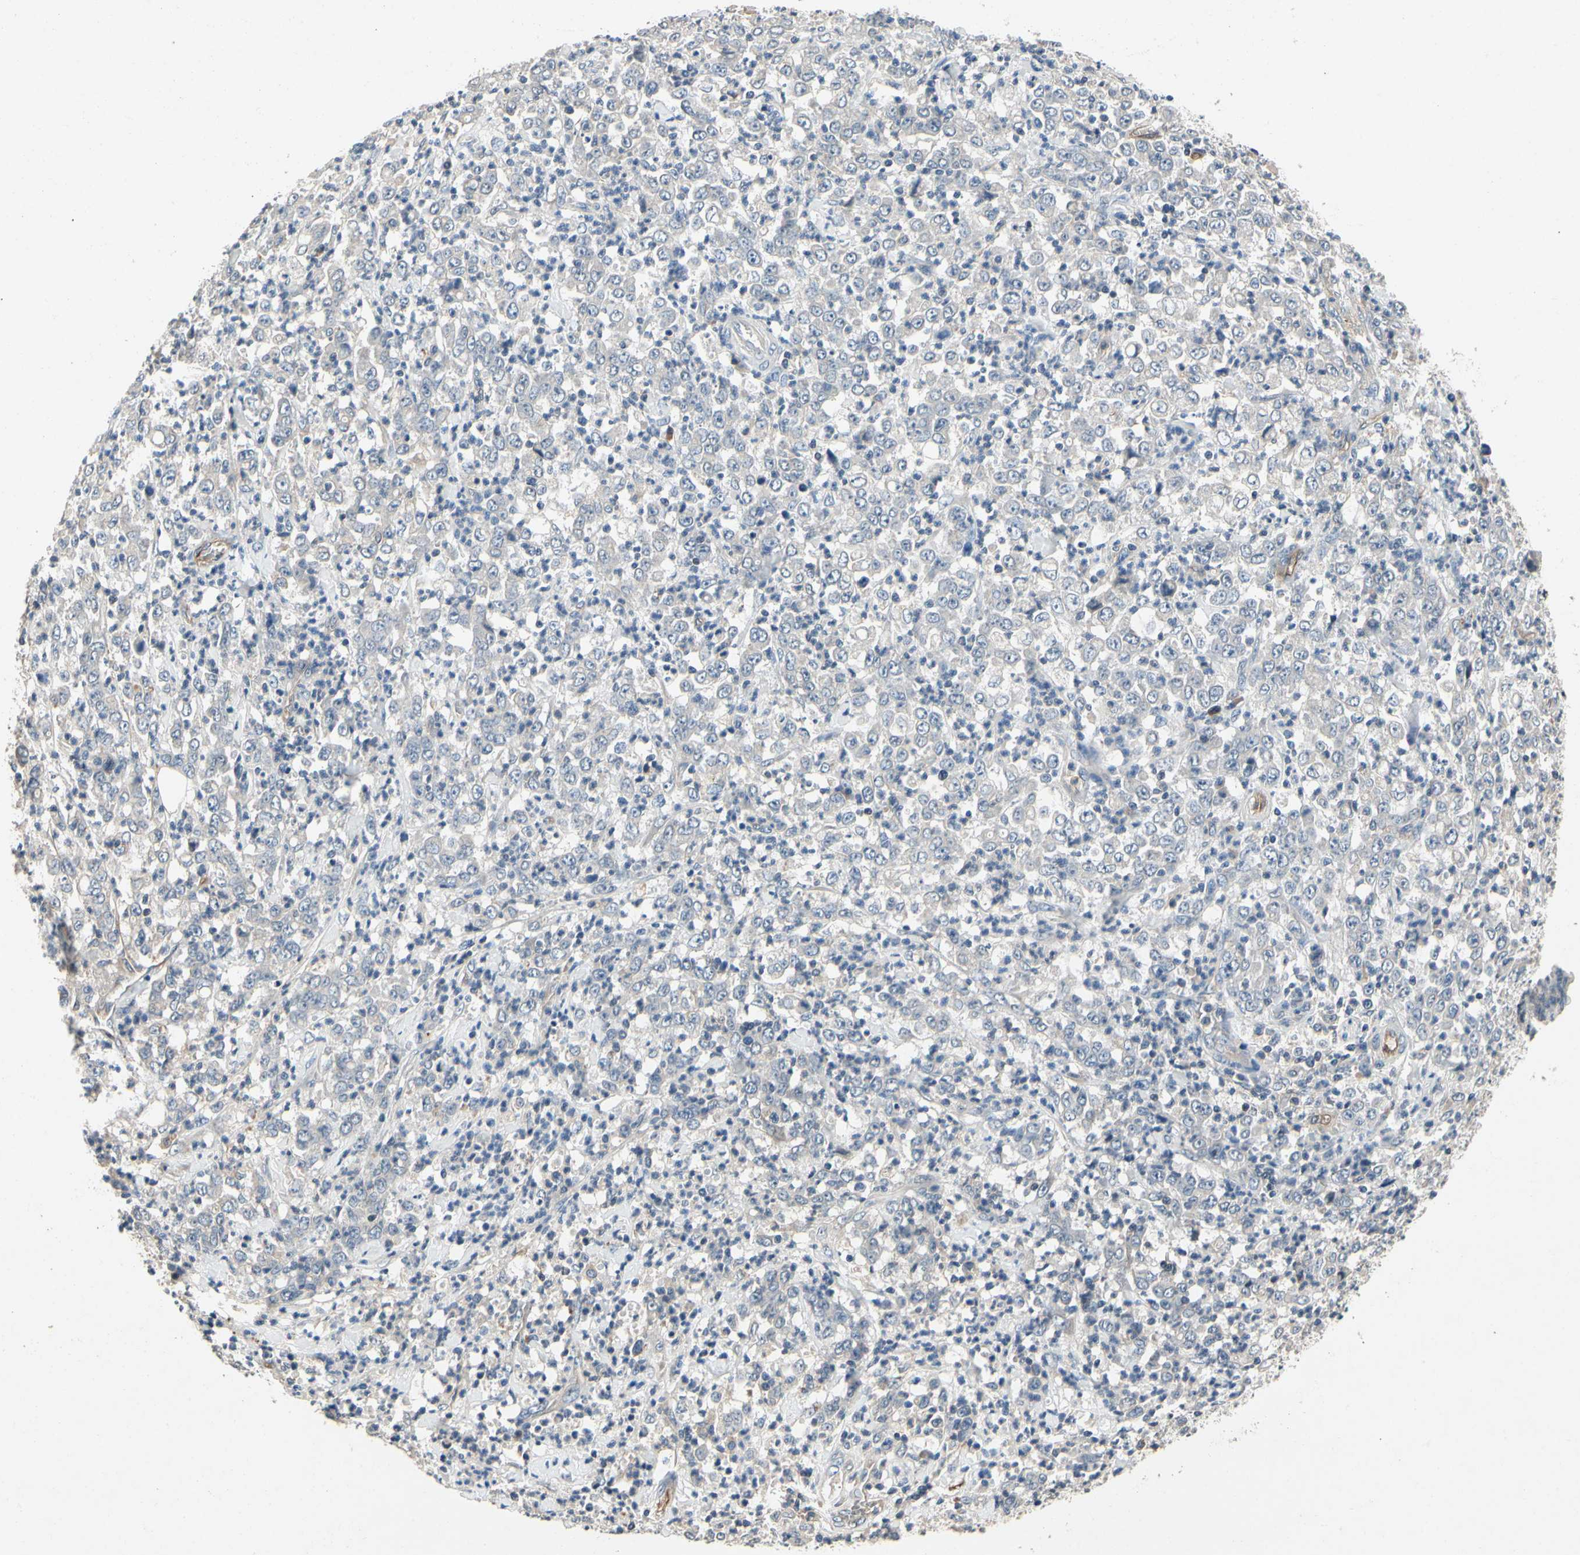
{"staining": {"intensity": "negative", "quantity": "none", "location": "none"}, "tissue": "stomach cancer", "cell_type": "Tumor cells", "image_type": "cancer", "snomed": [{"axis": "morphology", "description": "Adenocarcinoma, NOS"}, {"axis": "topography", "description": "Stomach, lower"}], "caption": "Human adenocarcinoma (stomach) stained for a protein using IHC reveals no expression in tumor cells.", "gene": "ALPL", "patient": {"sex": "female", "age": 71}}